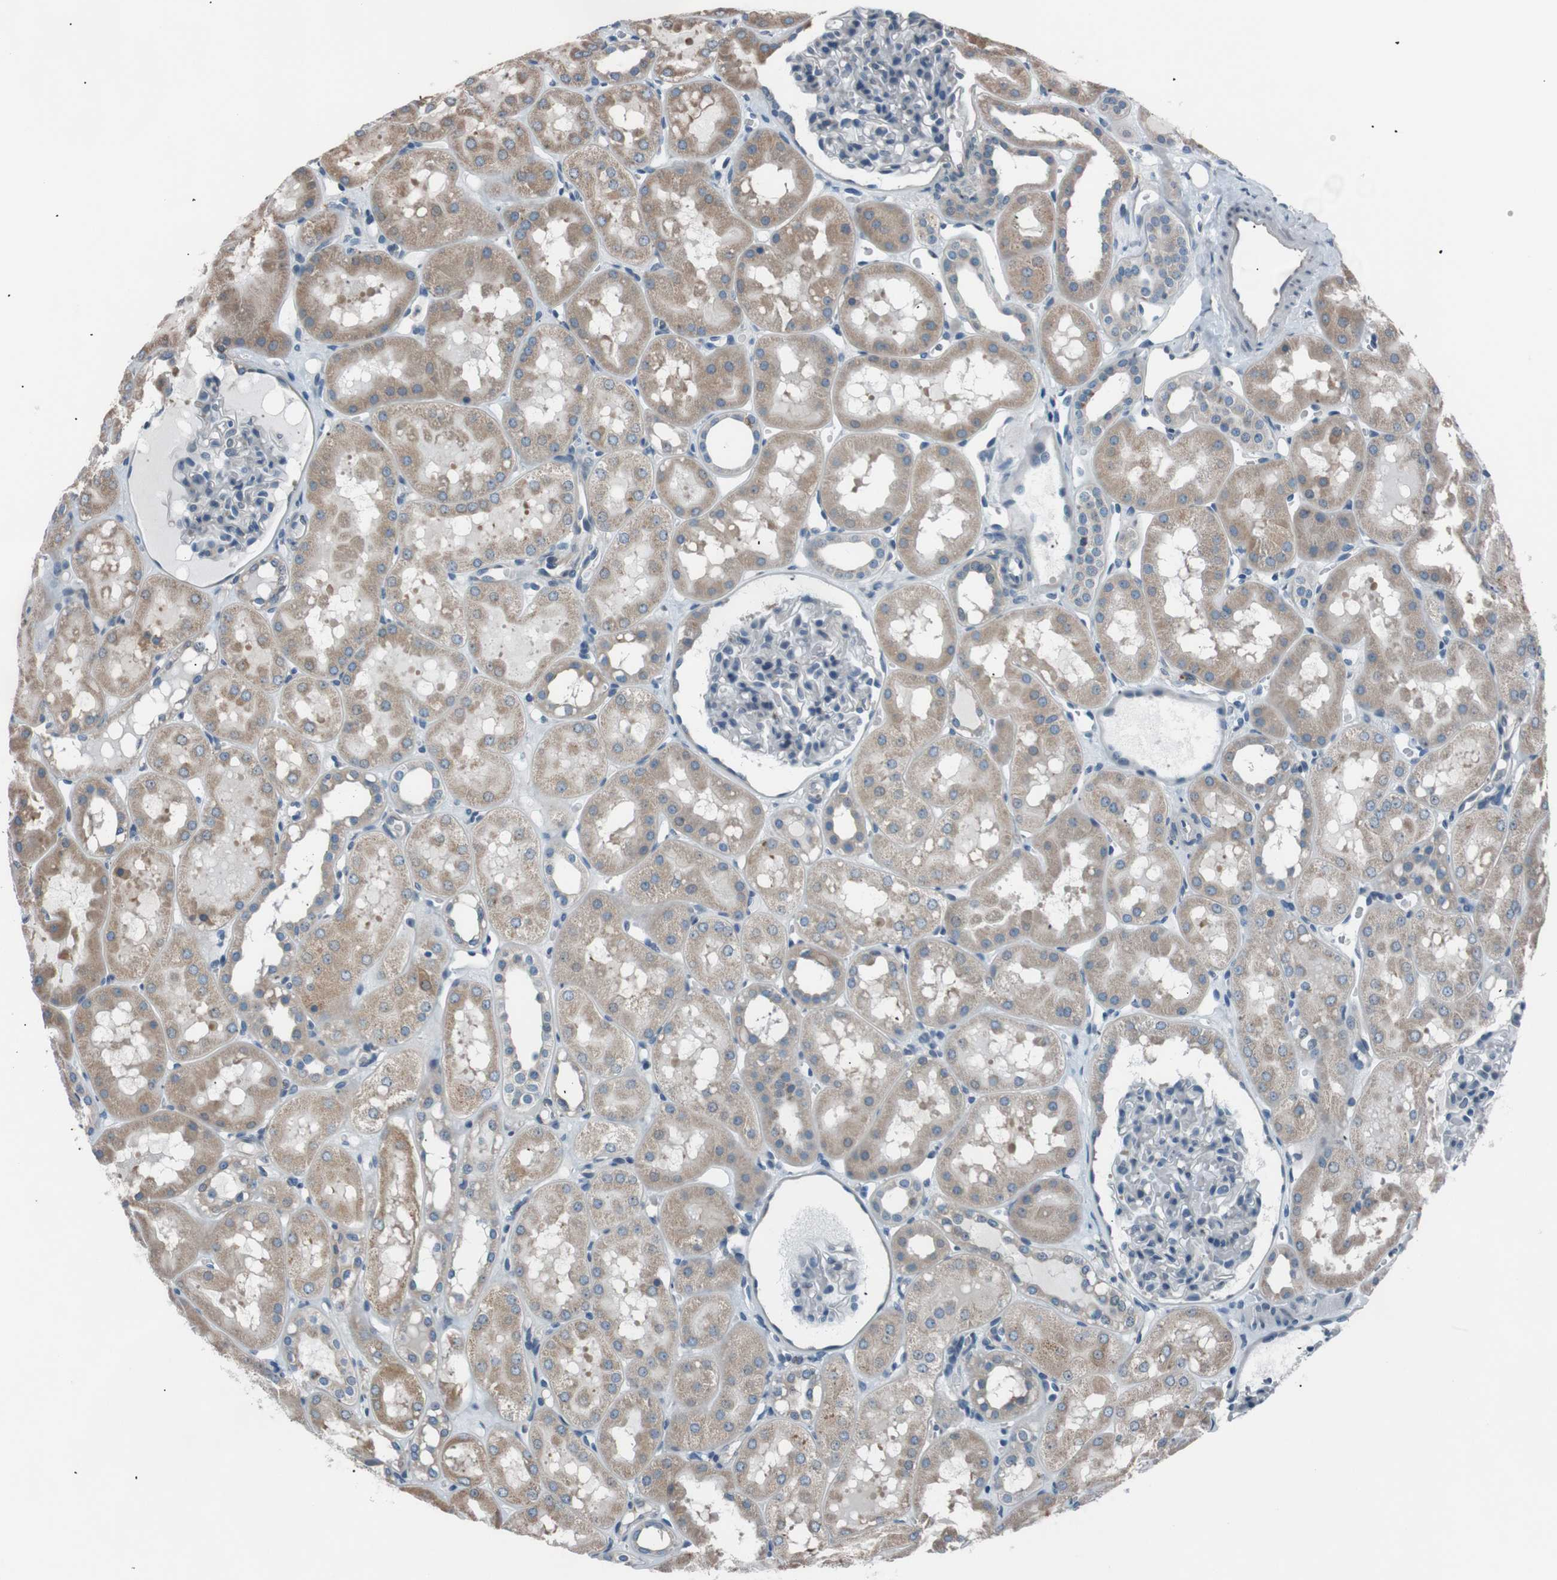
{"staining": {"intensity": "negative", "quantity": "none", "location": "none"}, "tissue": "kidney", "cell_type": "Cells in glomeruli", "image_type": "normal", "snomed": [{"axis": "morphology", "description": "Normal tissue, NOS"}, {"axis": "topography", "description": "Kidney"}, {"axis": "topography", "description": "Urinary bladder"}], "caption": "DAB immunohistochemical staining of benign human kidney exhibits no significant expression in cells in glomeruli. (DAB immunohistochemistry (IHC) with hematoxylin counter stain).", "gene": "SIGMAR1", "patient": {"sex": "male", "age": 16}}